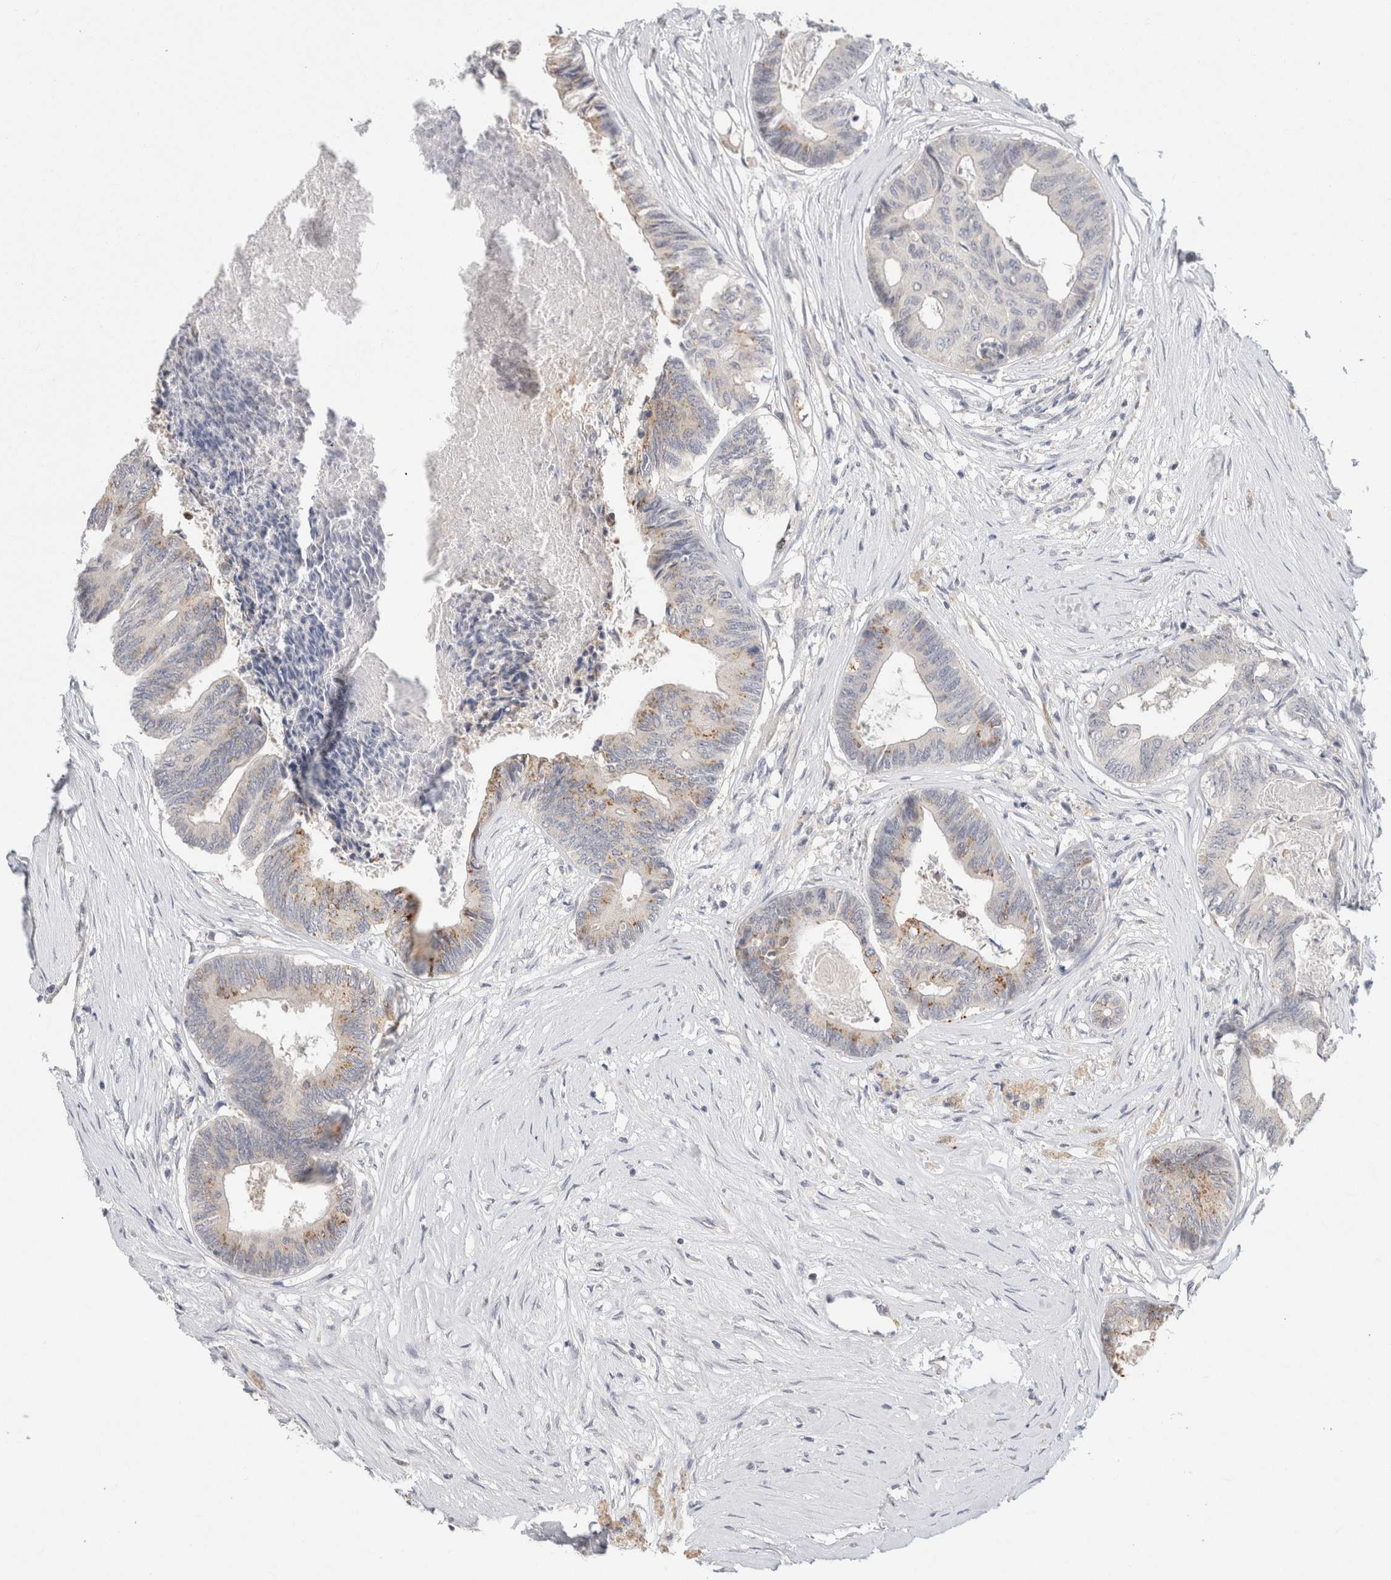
{"staining": {"intensity": "weak", "quantity": "25%-75%", "location": "cytoplasmic/membranous"}, "tissue": "colorectal cancer", "cell_type": "Tumor cells", "image_type": "cancer", "snomed": [{"axis": "morphology", "description": "Adenocarcinoma, NOS"}, {"axis": "topography", "description": "Rectum"}], "caption": "Immunohistochemistry image of neoplastic tissue: human colorectal cancer stained using immunohistochemistry (IHC) displays low levels of weak protein expression localized specifically in the cytoplasmic/membranous of tumor cells, appearing as a cytoplasmic/membranous brown color.", "gene": "CHRM4", "patient": {"sex": "male", "age": 63}}